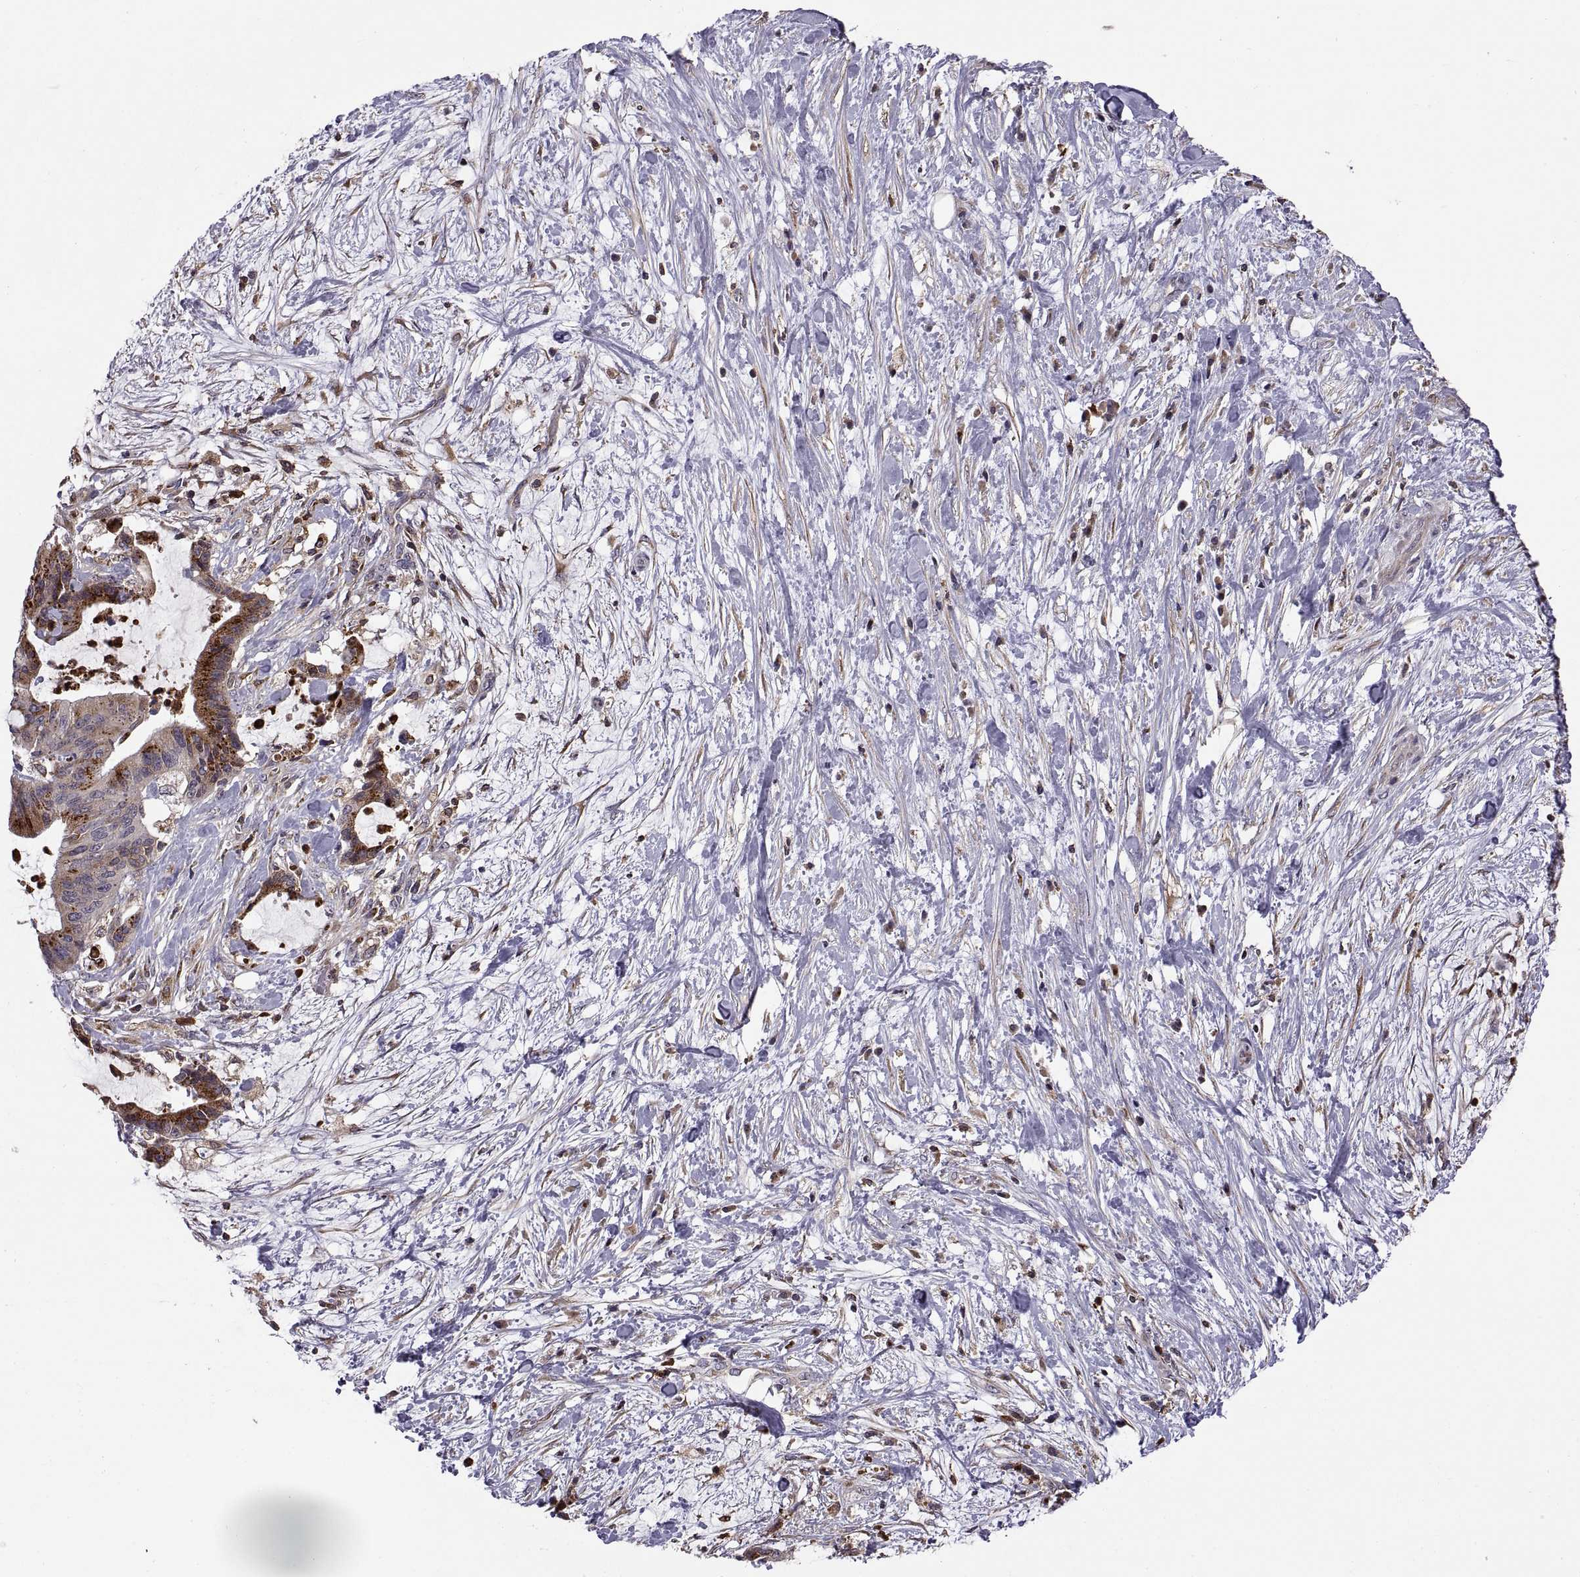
{"staining": {"intensity": "strong", "quantity": "25%-75%", "location": "cytoplasmic/membranous"}, "tissue": "liver cancer", "cell_type": "Tumor cells", "image_type": "cancer", "snomed": [{"axis": "morphology", "description": "Cholangiocarcinoma"}, {"axis": "topography", "description": "Liver"}], "caption": "Protein staining displays strong cytoplasmic/membranous expression in approximately 25%-75% of tumor cells in liver cholangiocarcinoma.", "gene": "ACAP1", "patient": {"sex": "female", "age": 73}}